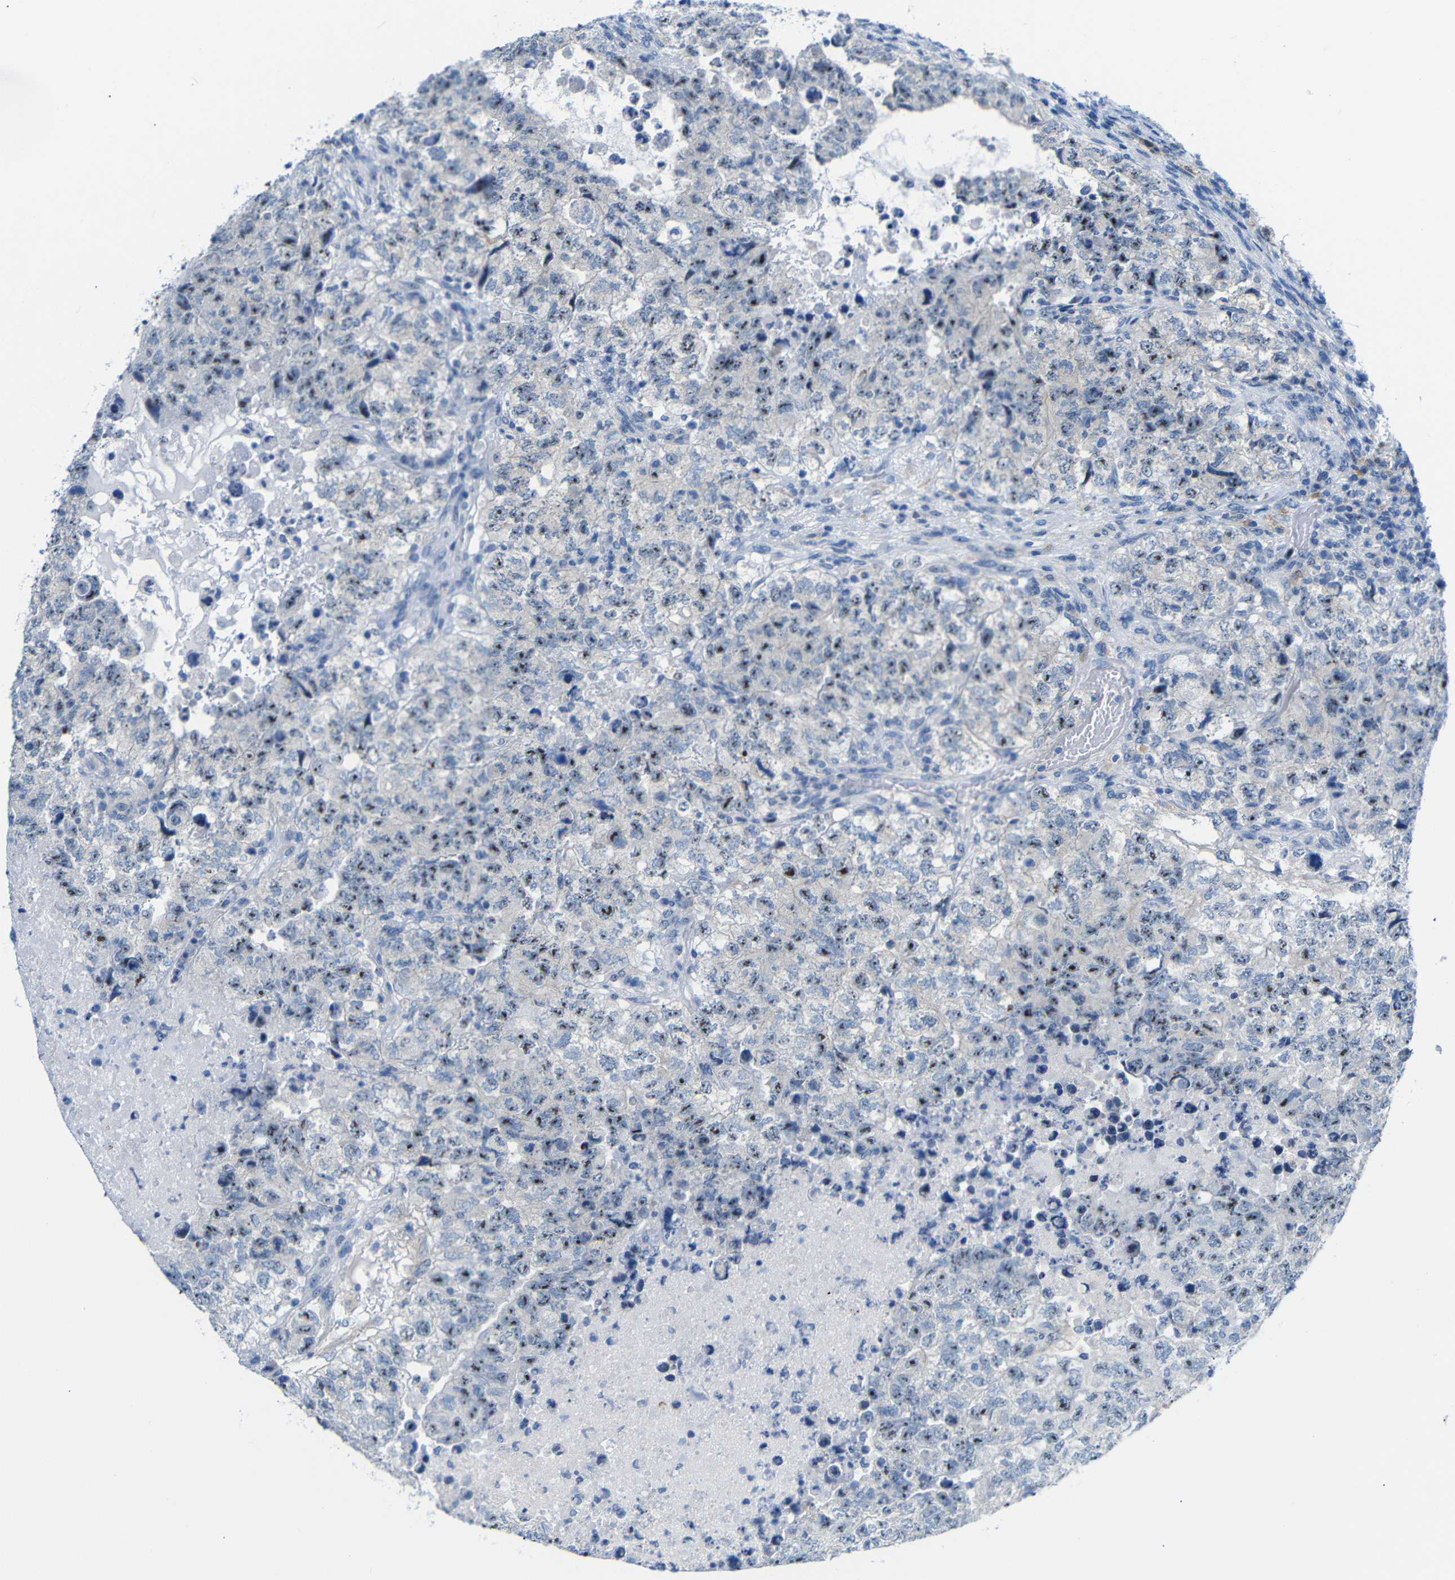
{"staining": {"intensity": "moderate", "quantity": "25%-75%", "location": "nuclear"}, "tissue": "testis cancer", "cell_type": "Tumor cells", "image_type": "cancer", "snomed": [{"axis": "morphology", "description": "Carcinoma, Embryonal, NOS"}, {"axis": "topography", "description": "Testis"}], "caption": "Testis cancer stained with IHC reveals moderate nuclear positivity in approximately 25%-75% of tumor cells.", "gene": "C1orf210", "patient": {"sex": "male", "age": 36}}